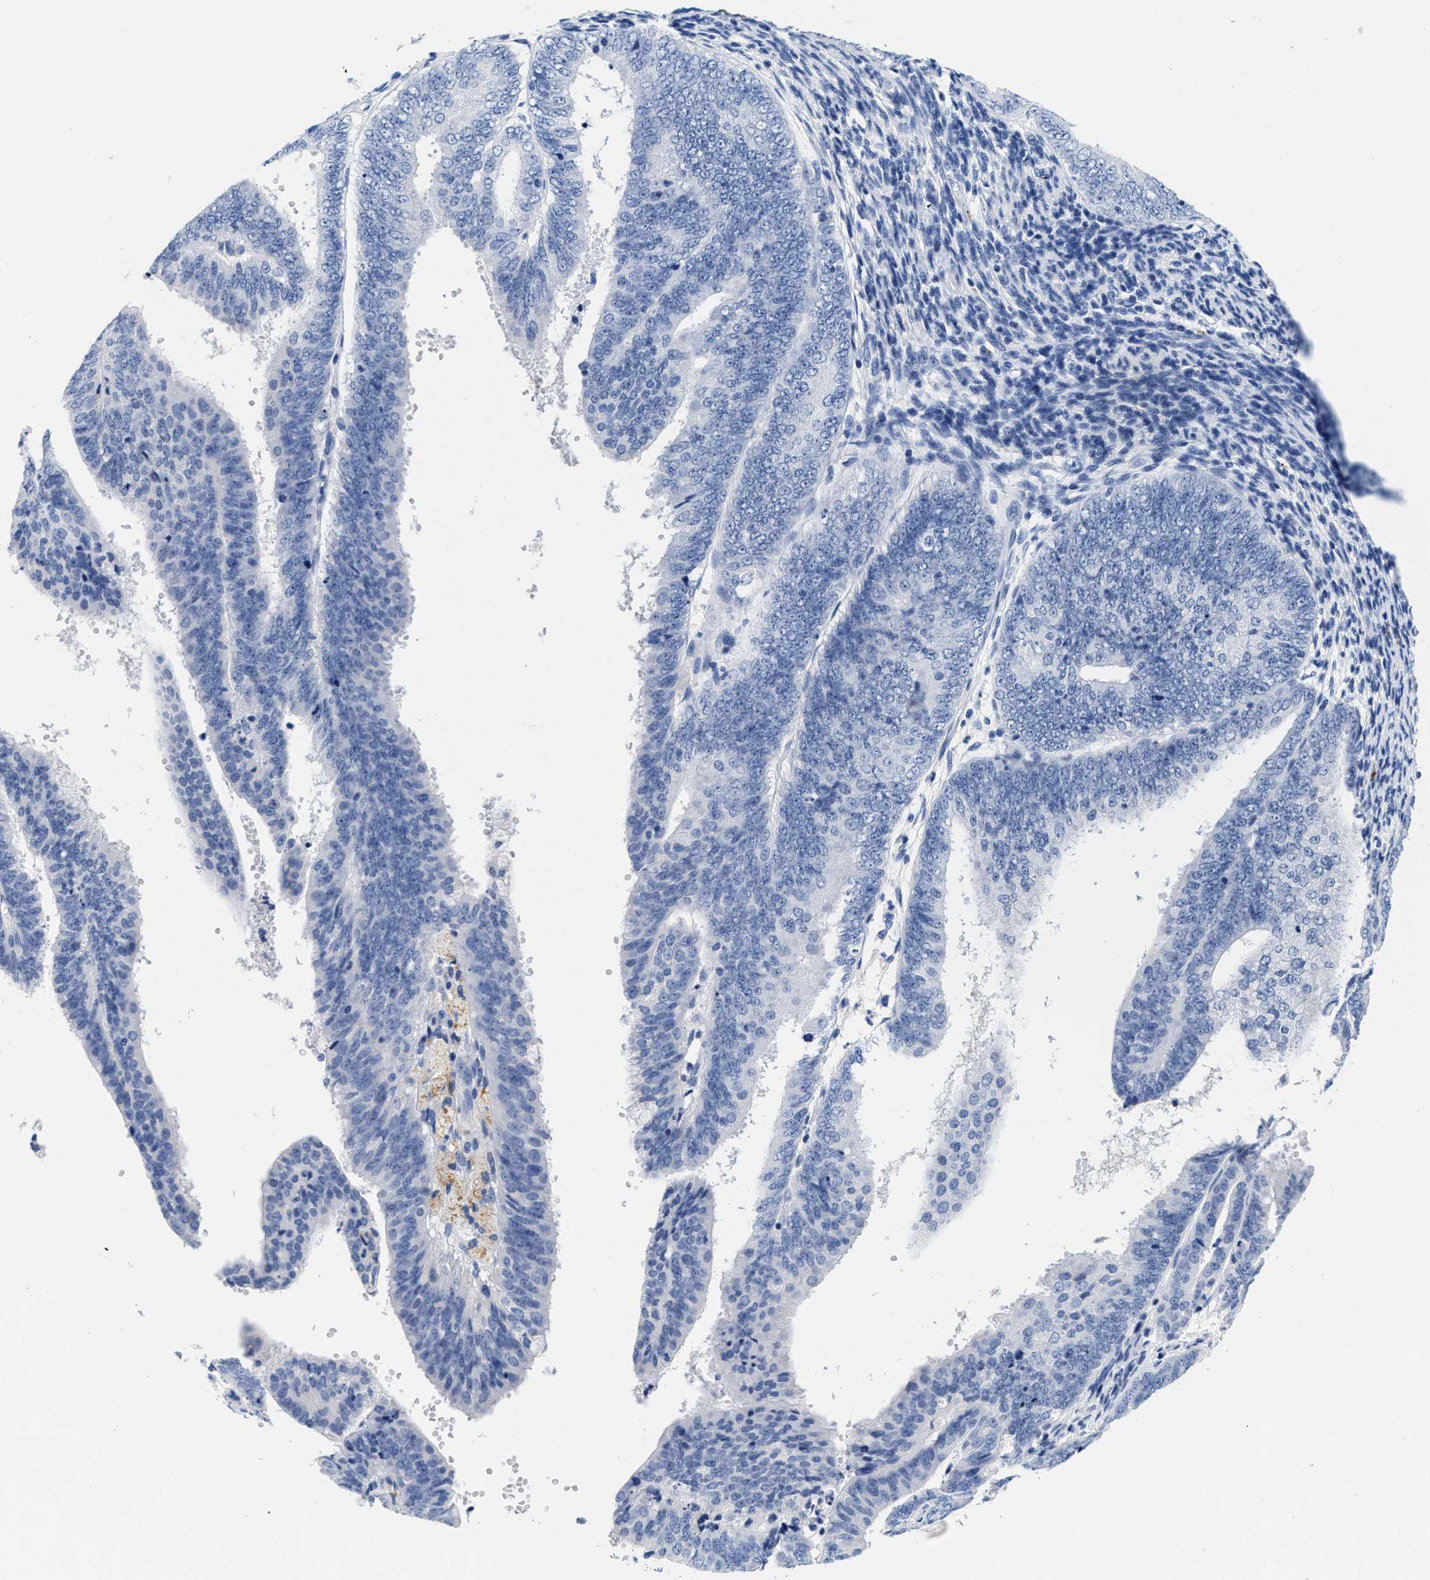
{"staining": {"intensity": "negative", "quantity": "none", "location": "none"}, "tissue": "endometrial cancer", "cell_type": "Tumor cells", "image_type": "cancer", "snomed": [{"axis": "morphology", "description": "Adenocarcinoma, NOS"}, {"axis": "topography", "description": "Endometrium"}], "caption": "There is no significant staining in tumor cells of endometrial cancer (adenocarcinoma). (DAB (3,3'-diaminobenzidine) immunohistochemistry (IHC) visualized using brightfield microscopy, high magnification).", "gene": "TTC3", "patient": {"sex": "female", "age": 63}}